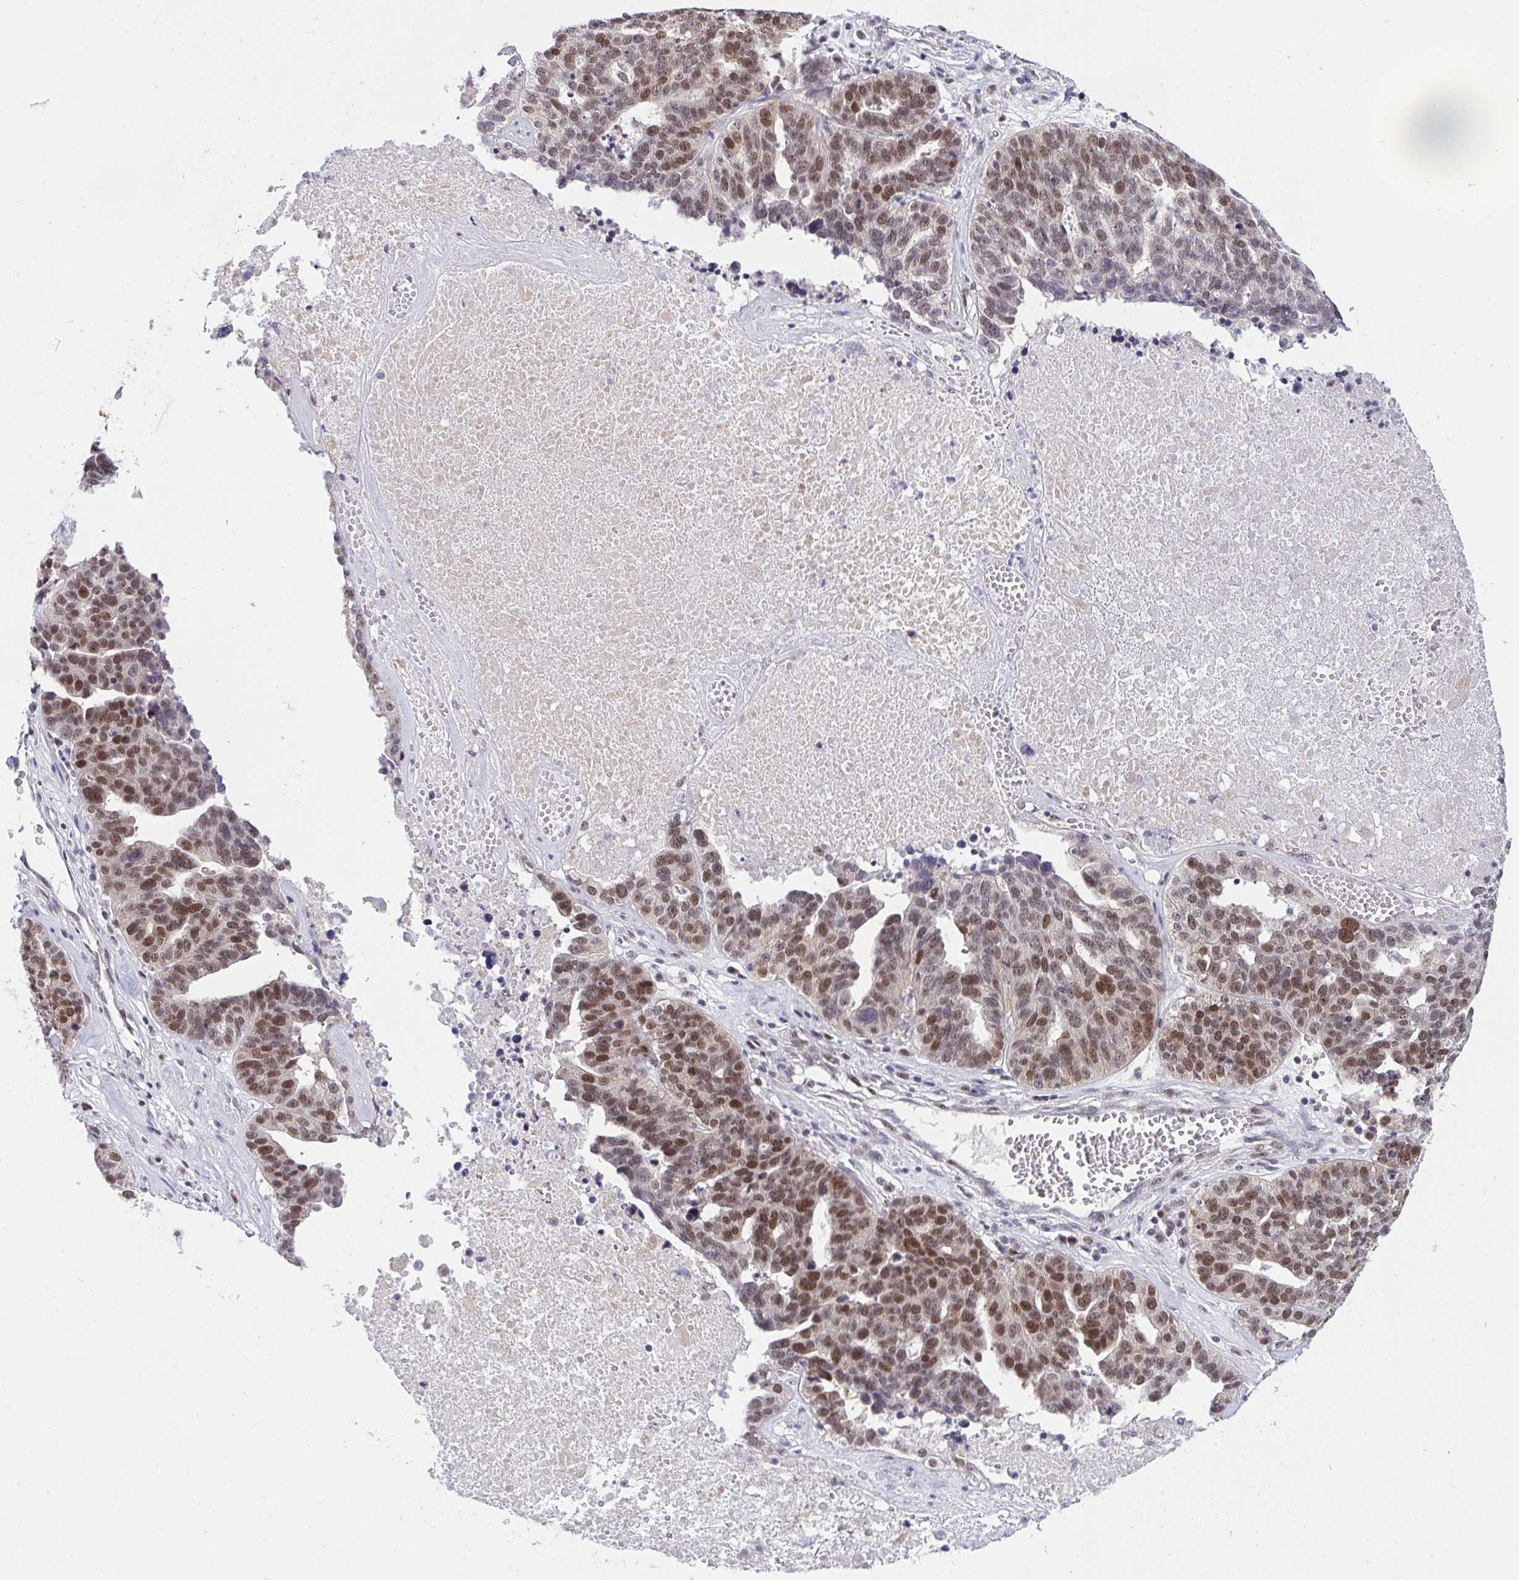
{"staining": {"intensity": "moderate", "quantity": ">75%", "location": "nuclear"}, "tissue": "ovarian cancer", "cell_type": "Tumor cells", "image_type": "cancer", "snomed": [{"axis": "morphology", "description": "Cystadenocarcinoma, serous, NOS"}, {"axis": "topography", "description": "Ovary"}], "caption": "Ovarian cancer tissue shows moderate nuclear staining in about >75% of tumor cells The protein is shown in brown color, while the nuclei are stained blue.", "gene": "RFC4", "patient": {"sex": "female", "age": 59}}